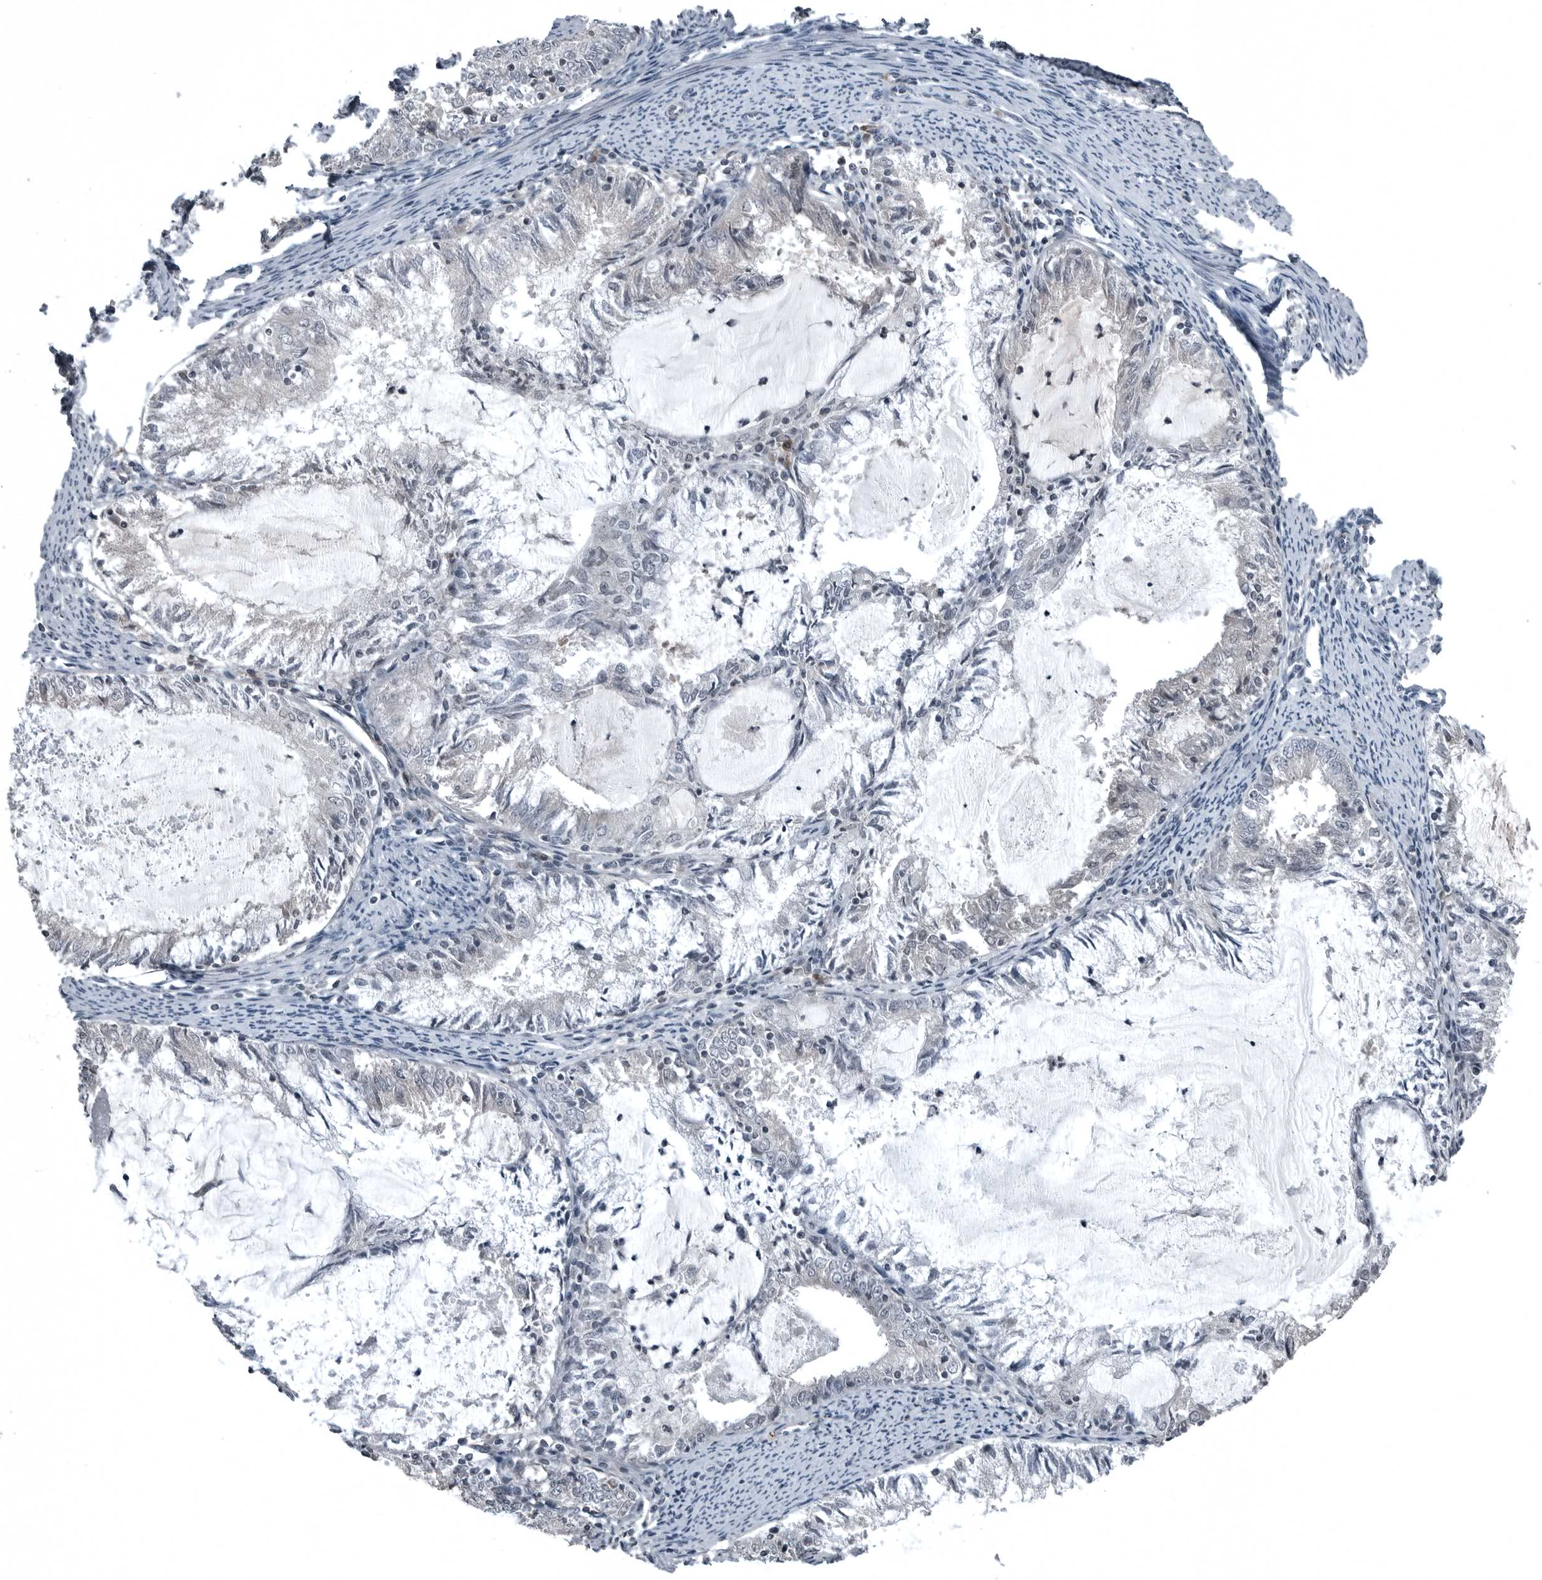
{"staining": {"intensity": "negative", "quantity": "none", "location": "none"}, "tissue": "endometrial cancer", "cell_type": "Tumor cells", "image_type": "cancer", "snomed": [{"axis": "morphology", "description": "Adenocarcinoma, NOS"}, {"axis": "topography", "description": "Endometrium"}], "caption": "Endometrial cancer (adenocarcinoma) stained for a protein using immunohistochemistry (IHC) demonstrates no expression tumor cells.", "gene": "GAK", "patient": {"sex": "female", "age": 57}}